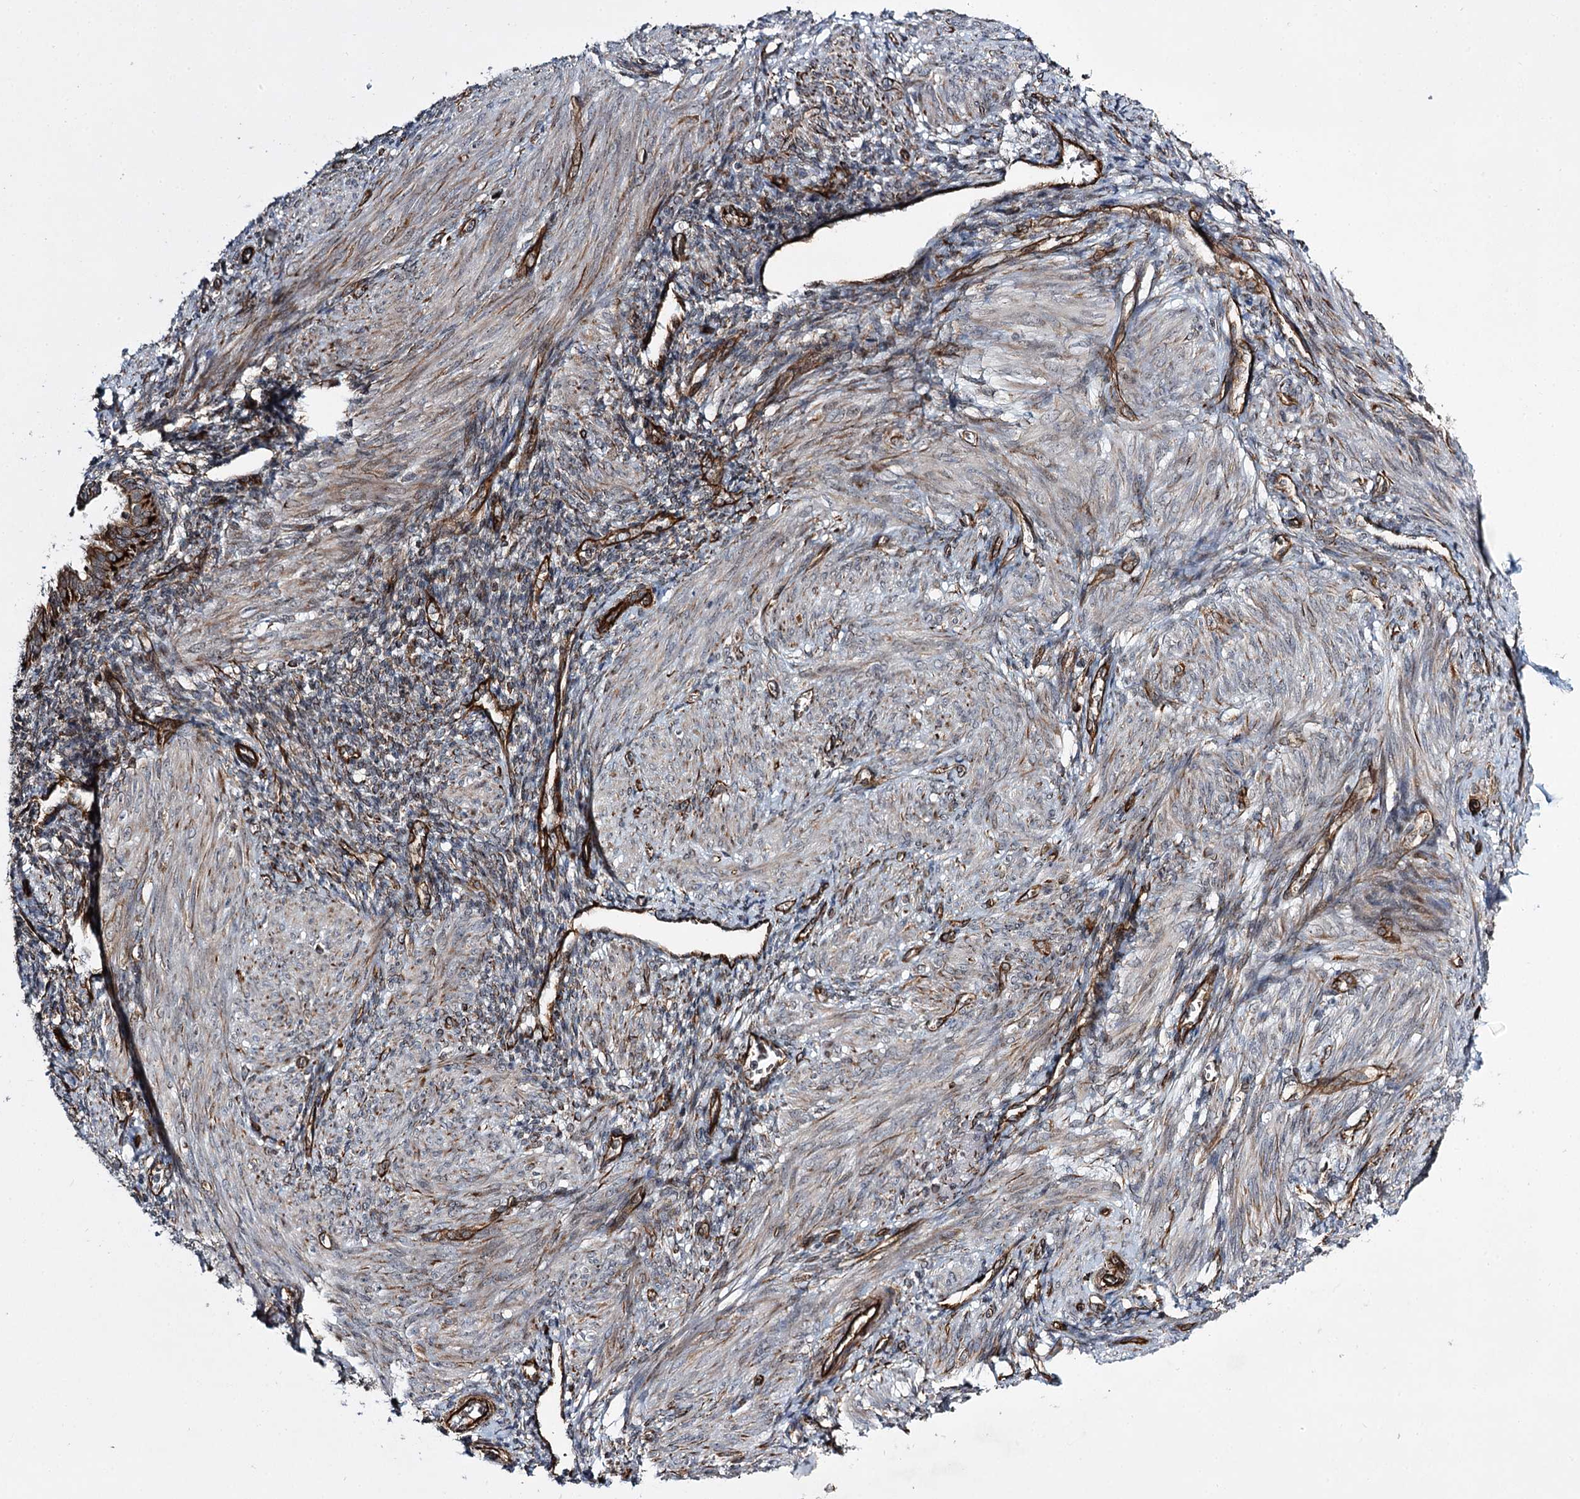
{"staining": {"intensity": "weak", "quantity": "25%-75%", "location": "cytoplasmic/membranous"}, "tissue": "smooth muscle", "cell_type": "Smooth muscle cells", "image_type": "normal", "snomed": [{"axis": "morphology", "description": "Normal tissue, NOS"}, {"axis": "topography", "description": "Smooth muscle"}], "caption": "The histopathology image reveals immunohistochemical staining of benign smooth muscle. There is weak cytoplasmic/membranous staining is seen in approximately 25%-75% of smooth muscle cells.", "gene": "DPEP2", "patient": {"sex": "female", "age": 39}}